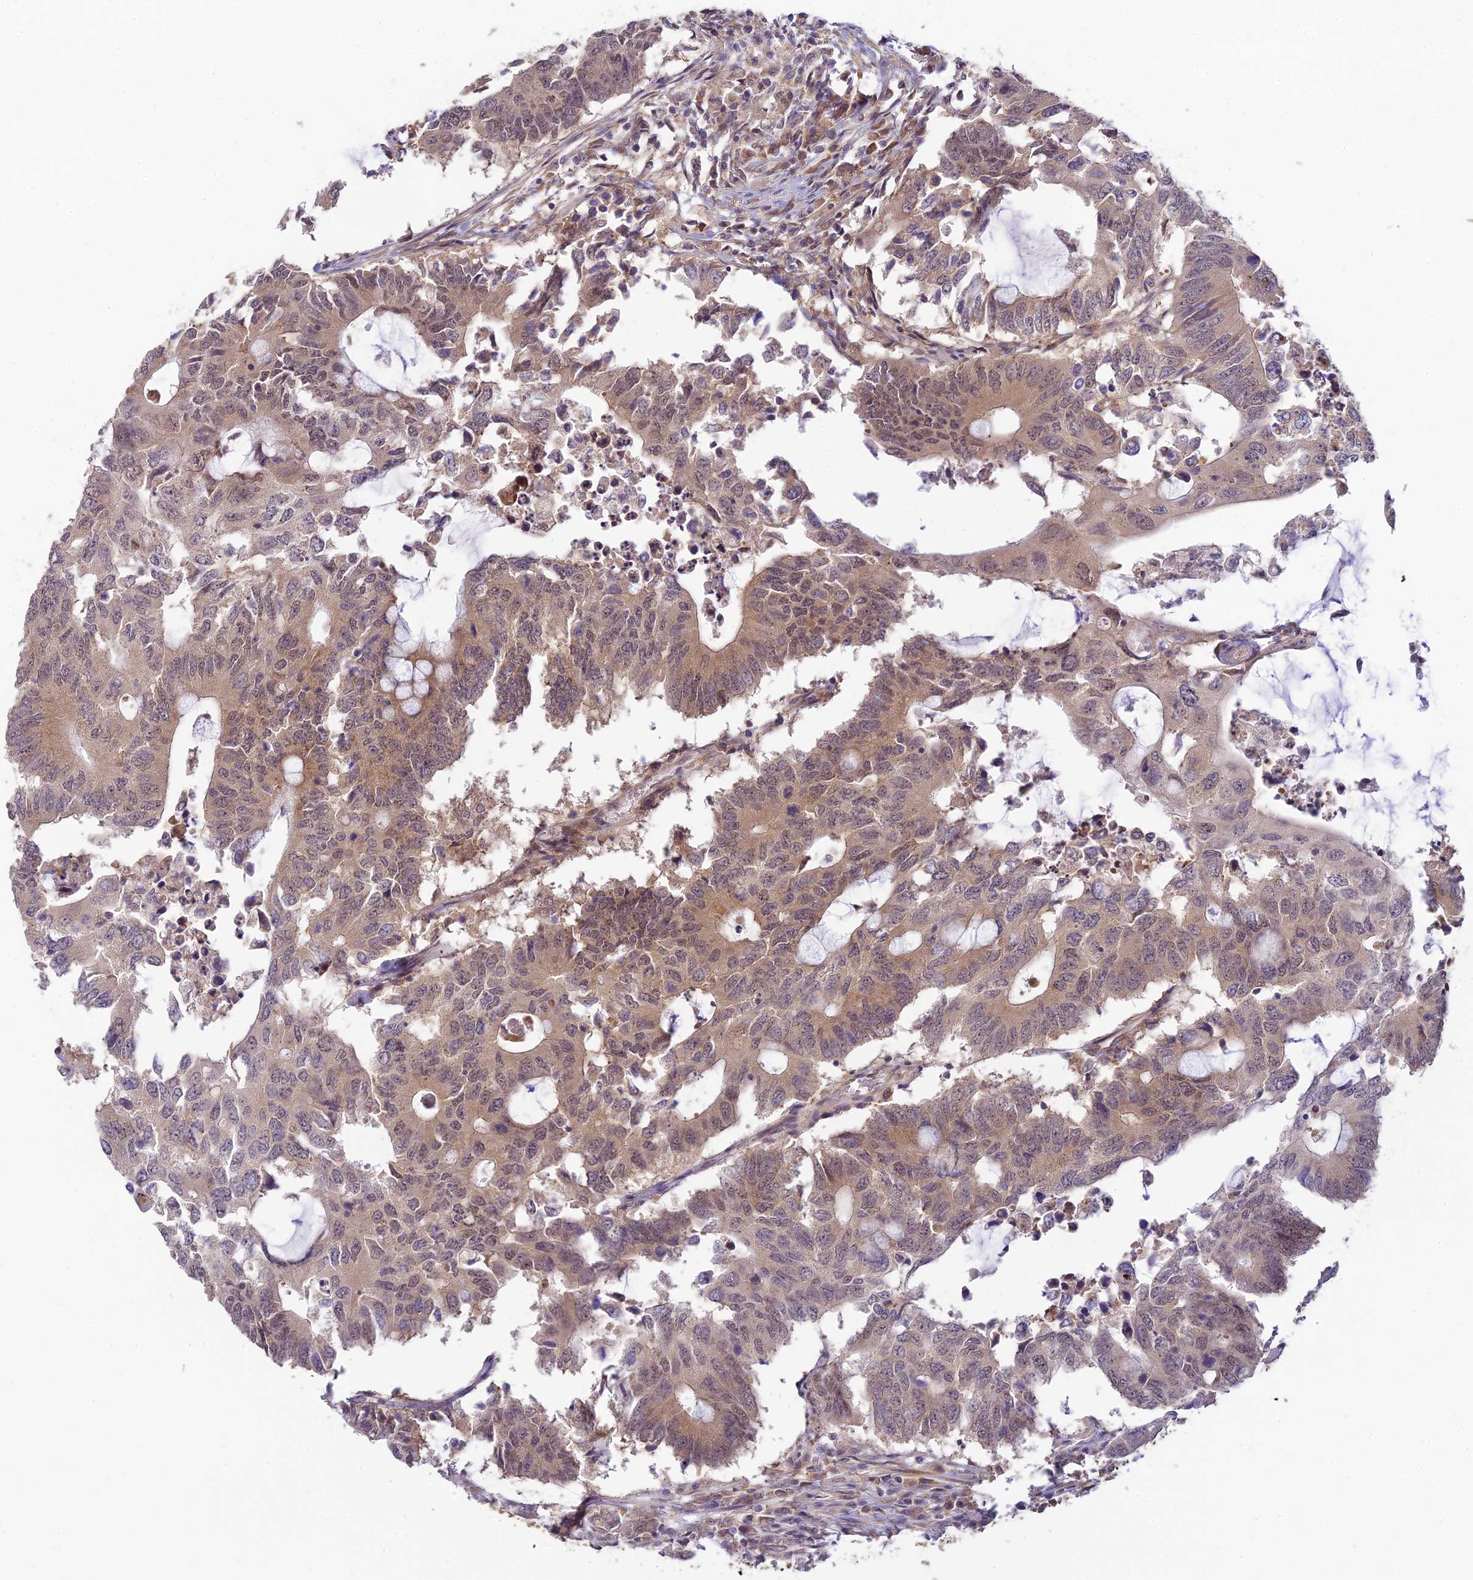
{"staining": {"intensity": "weak", "quantity": "25%-75%", "location": "cytoplasmic/membranous,nuclear"}, "tissue": "colorectal cancer", "cell_type": "Tumor cells", "image_type": "cancer", "snomed": [{"axis": "morphology", "description": "Adenocarcinoma, NOS"}, {"axis": "topography", "description": "Colon"}], "caption": "A brown stain shows weak cytoplasmic/membranous and nuclear expression of a protein in colorectal cancer tumor cells. The staining was performed using DAB to visualize the protein expression in brown, while the nuclei were stained in blue with hematoxylin (Magnification: 20x).", "gene": "SKIC8", "patient": {"sex": "male", "age": 71}}